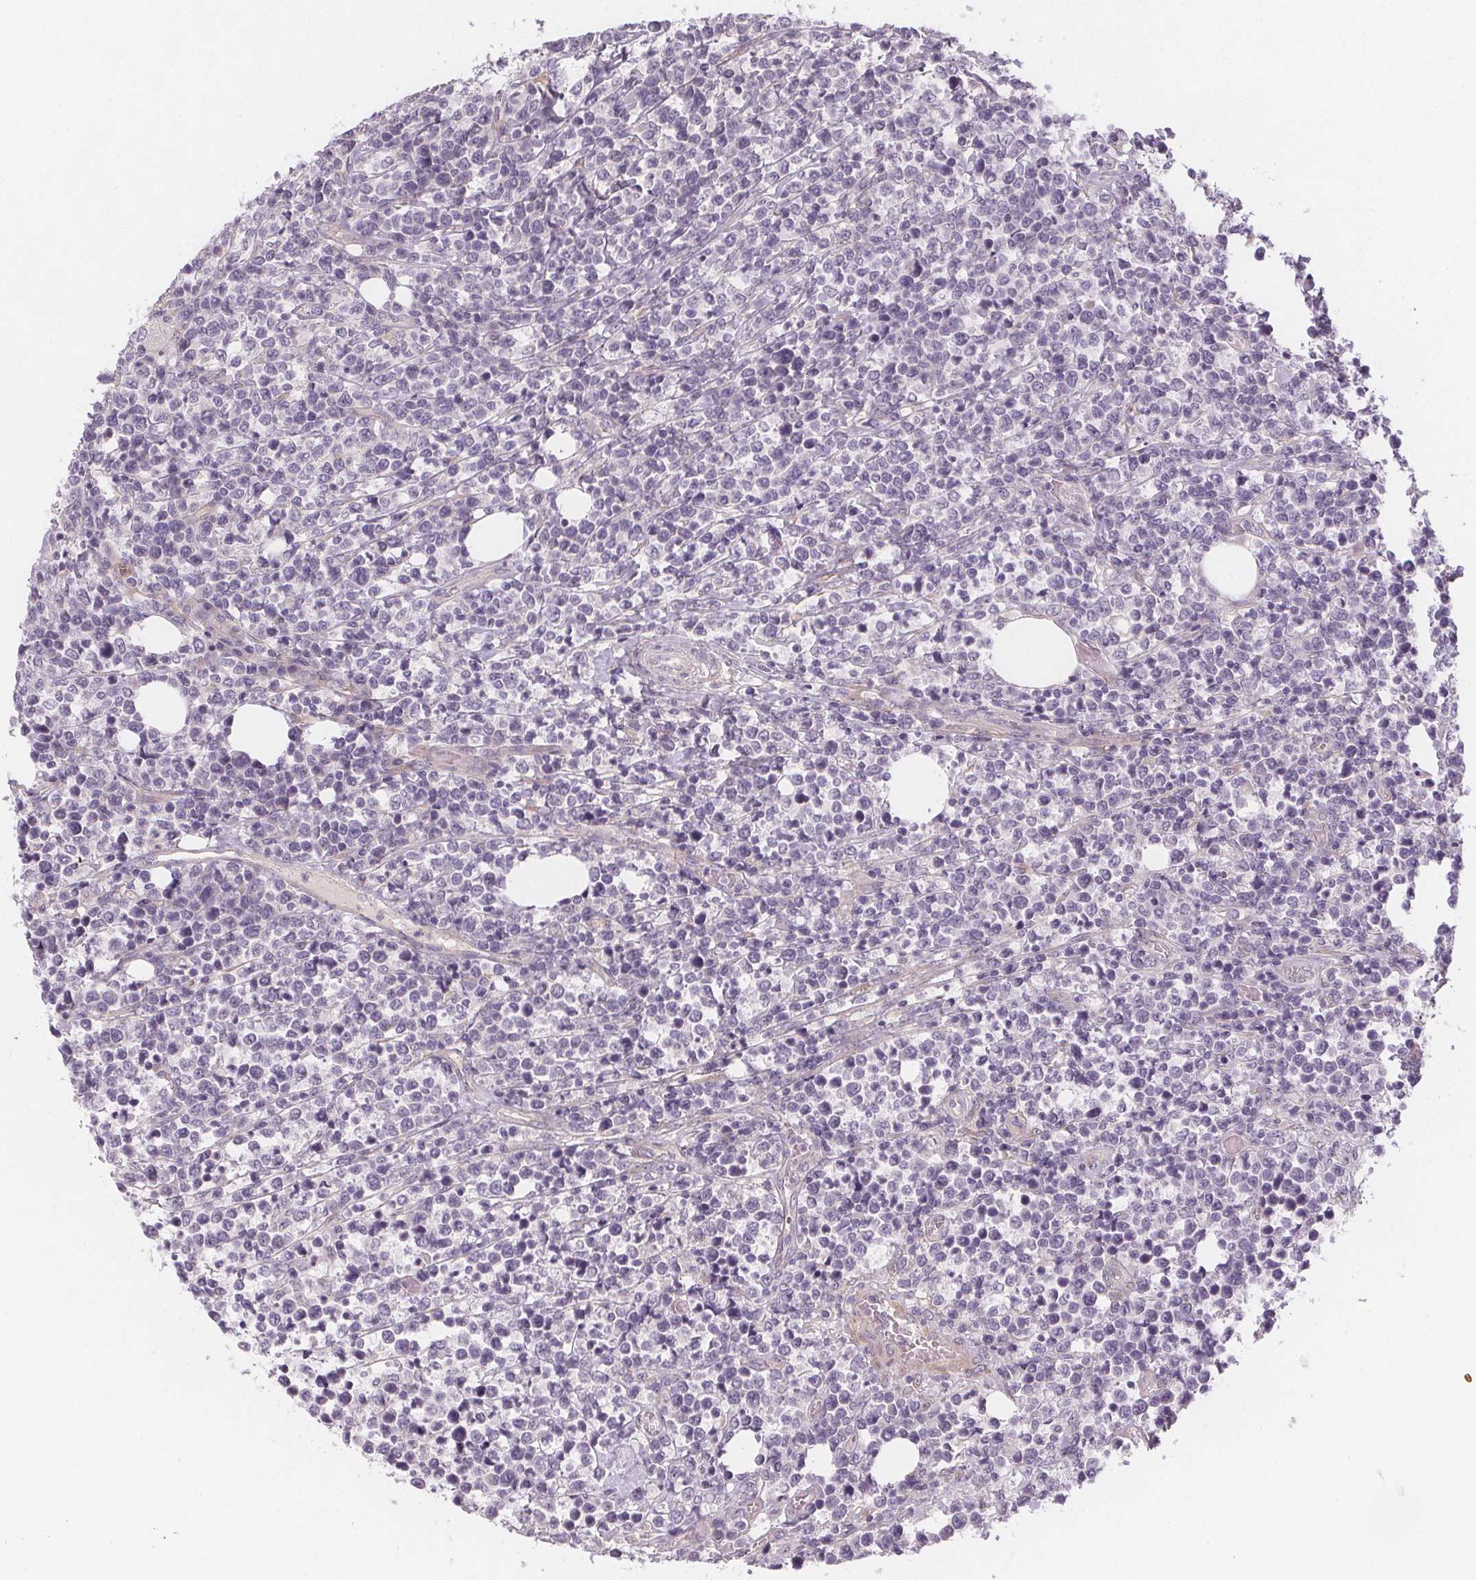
{"staining": {"intensity": "negative", "quantity": "none", "location": "none"}, "tissue": "lymphoma", "cell_type": "Tumor cells", "image_type": "cancer", "snomed": [{"axis": "morphology", "description": "Malignant lymphoma, non-Hodgkin's type, High grade"}, {"axis": "topography", "description": "Soft tissue"}], "caption": "Tumor cells show no significant protein expression in lymphoma. Brightfield microscopy of immunohistochemistry stained with DAB (brown) and hematoxylin (blue), captured at high magnification.", "gene": "VNN1", "patient": {"sex": "female", "age": 56}}